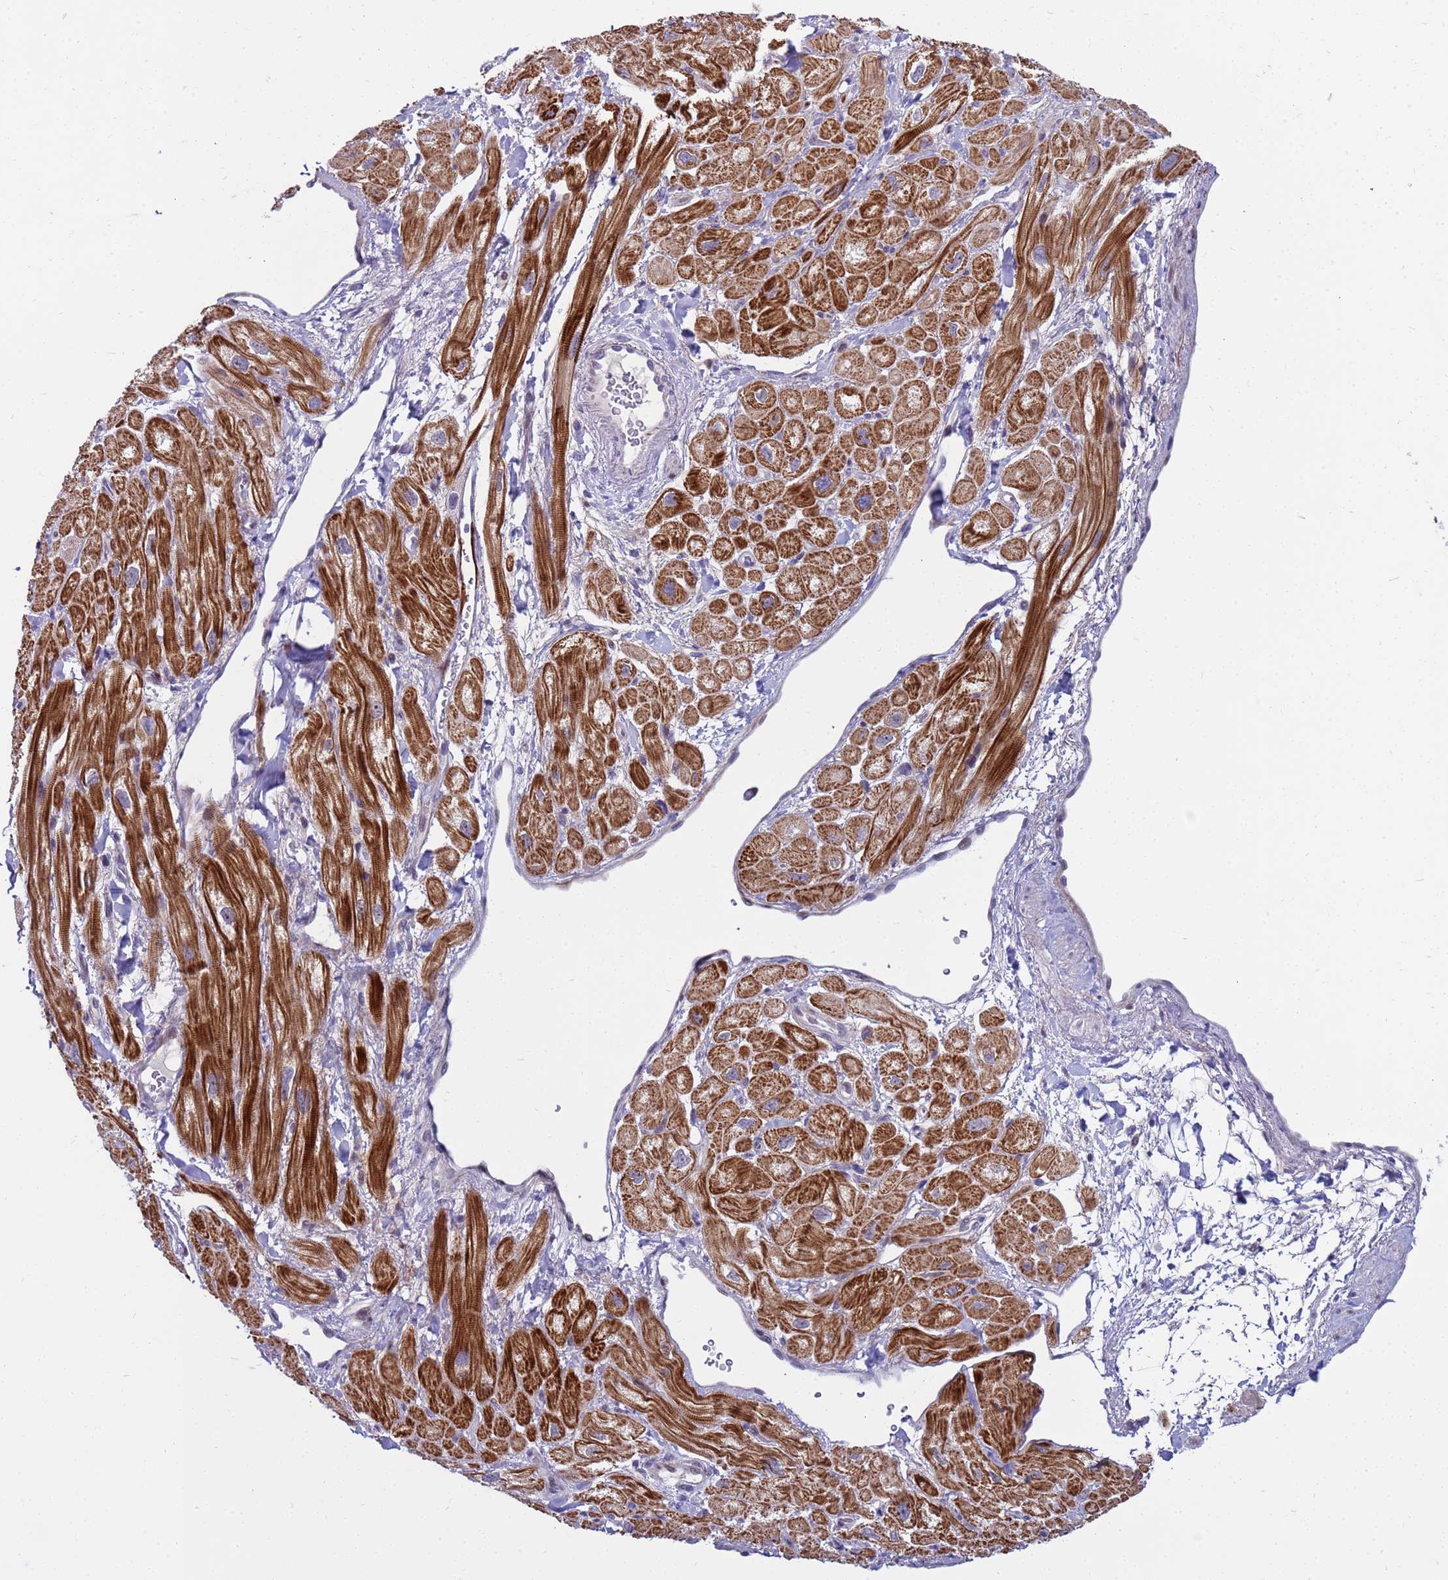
{"staining": {"intensity": "strong", "quantity": "25%-75%", "location": "cytoplasmic/membranous"}, "tissue": "heart muscle", "cell_type": "Cardiomyocytes", "image_type": "normal", "snomed": [{"axis": "morphology", "description": "Normal tissue, NOS"}, {"axis": "topography", "description": "Heart"}], "caption": "Heart muscle stained for a protein shows strong cytoplasmic/membranous positivity in cardiomyocytes. (DAB (3,3'-diaminobenzidine) IHC with brightfield microscopy, high magnification).", "gene": "LRATD1", "patient": {"sex": "male", "age": 65}}